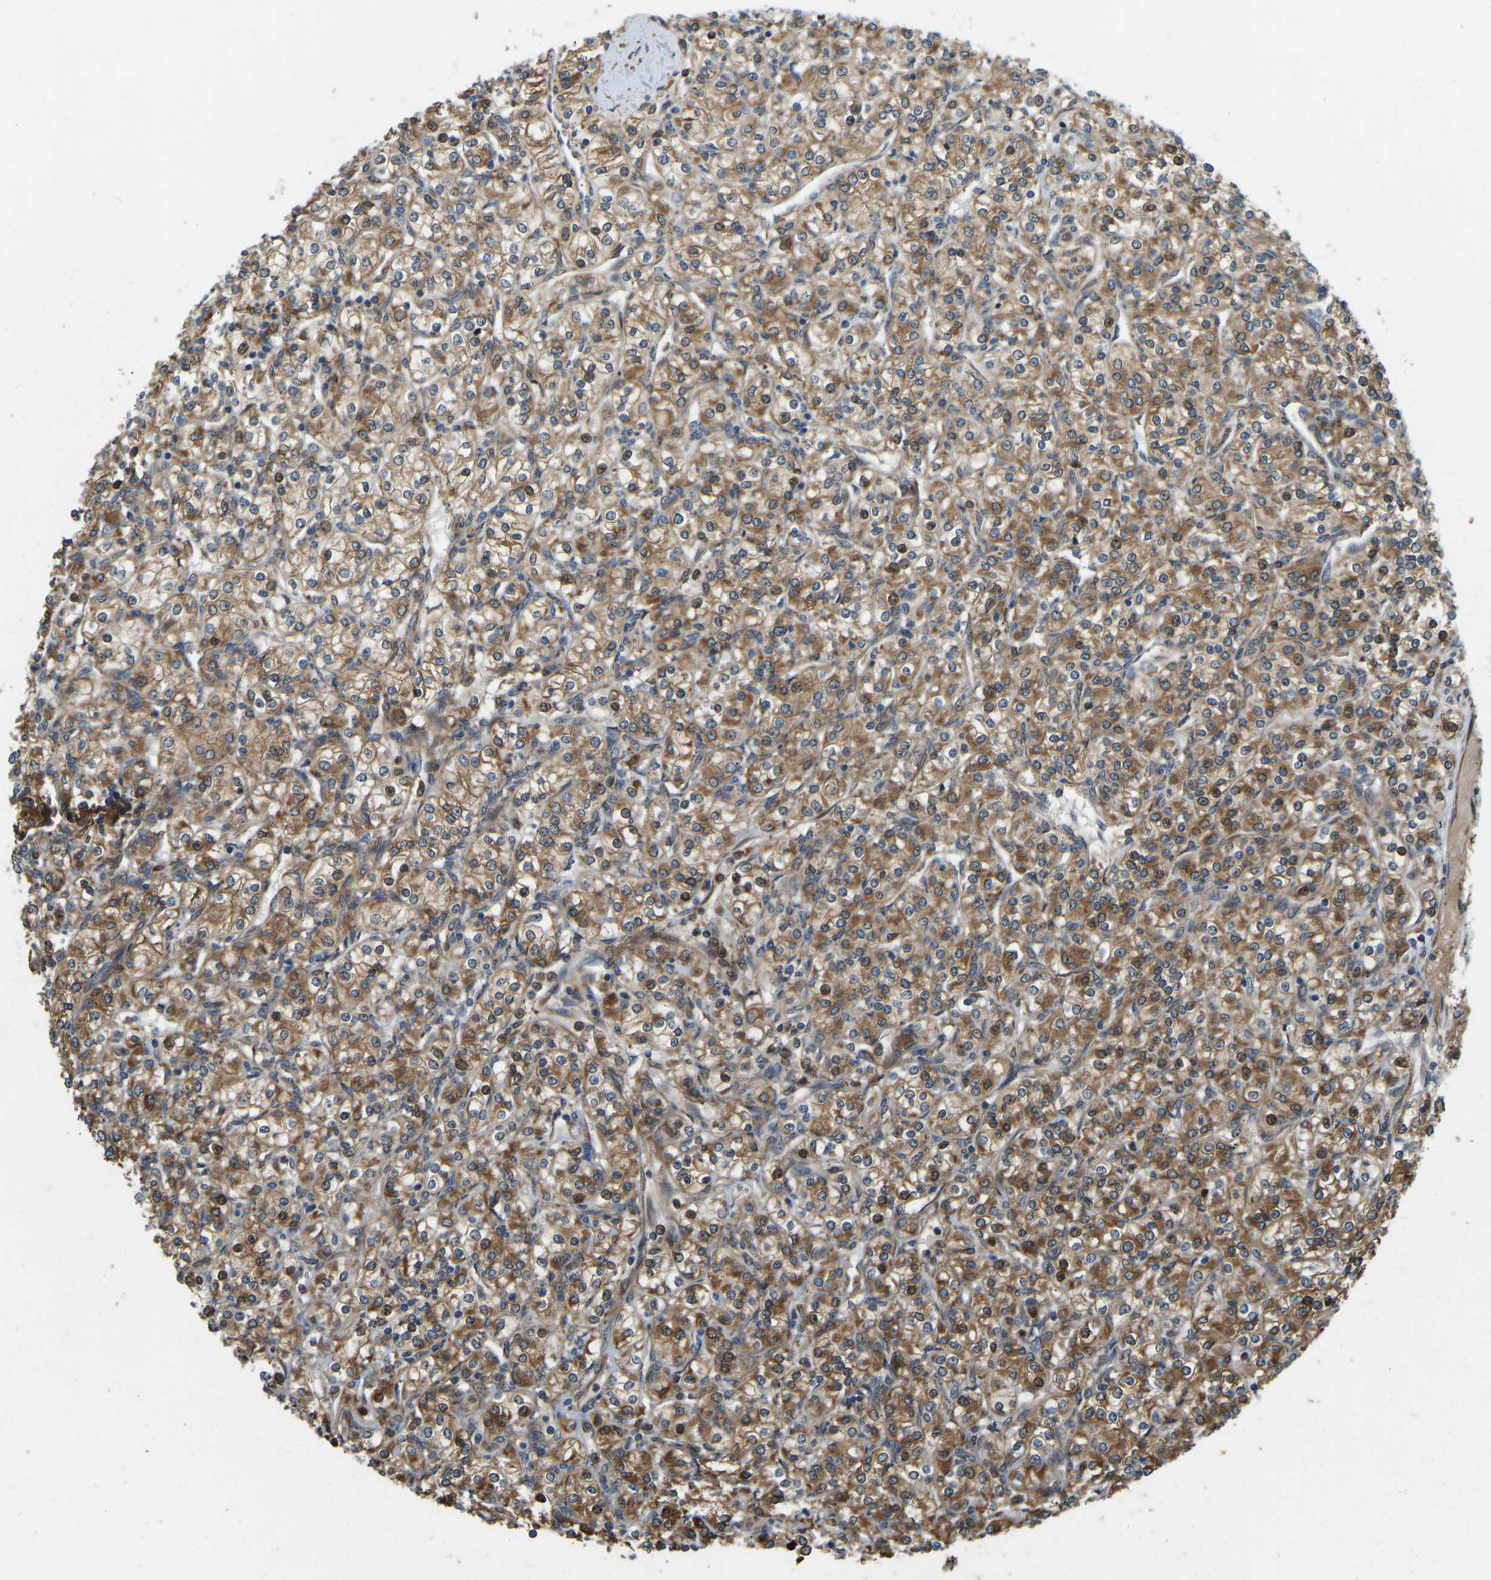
{"staining": {"intensity": "moderate", "quantity": ">75%", "location": "cytoplasmic/membranous"}, "tissue": "renal cancer", "cell_type": "Tumor cells", "image_type": "cancer", "snomed": [{"axis": "morphology", "description": "Adenocarcinoma, NOS"}, {"axis": "topography", "description": "Kidney"}], "caption": "Protein staining of renal cancer tissue displays moderate cytoplasmic/membranous staining in about >75% of tumor cells.", "gene": "OS9", "patient": {"sex": "male", "age": 77}}